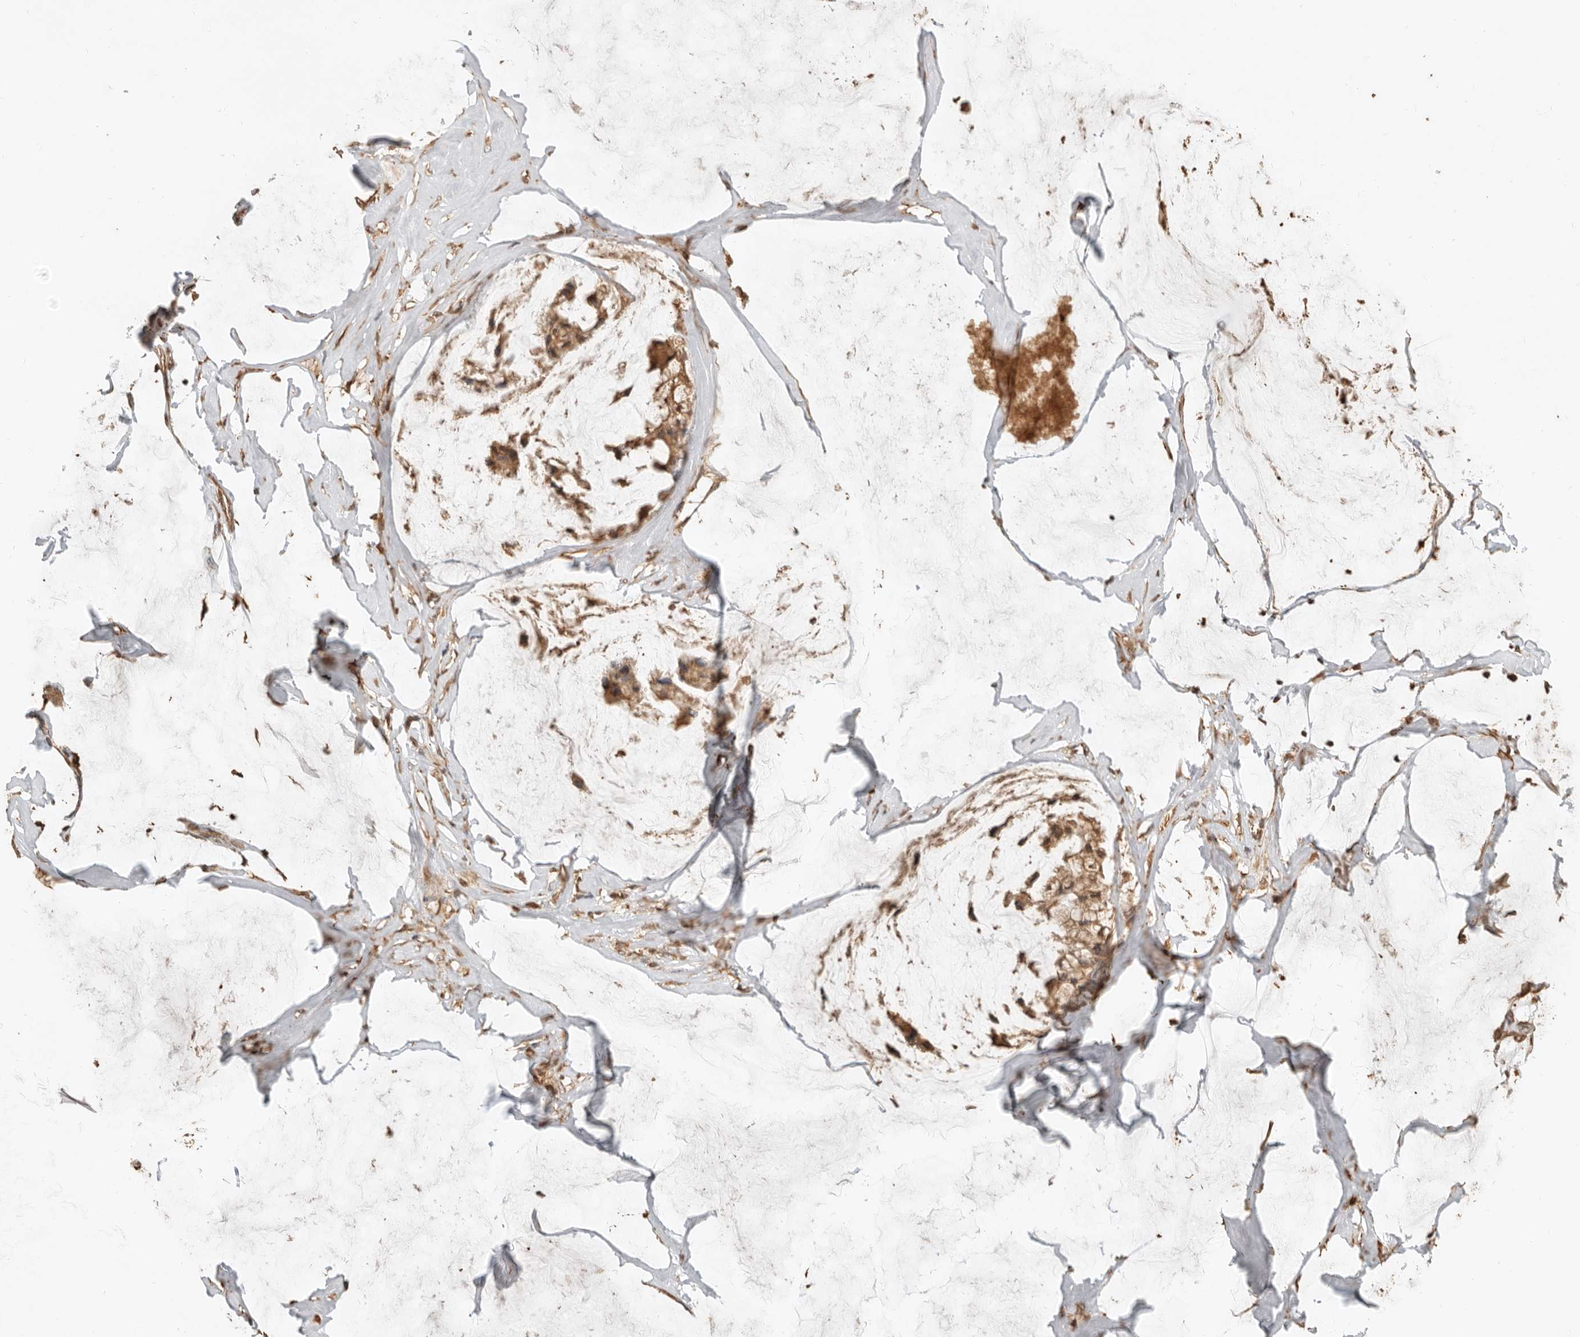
{"staining": {"intensity": "moderate", "quantity": ">75%", "location": "cytoplasmic/membranous"}, "tissue": "ovarian cancer", "cell_type": "Tumor cells", "image_type": "cancer", "snomed": [{"axis": "morphology", "description": "Cystadenocarcinoma, mucinous, NOS"}, {"axis": "topography", "description": "Ovary"}], "caption": "Moderate cytoplasmic/membranous staining for a protein is identified in approximately >75% of tumor cells of ovarian mucinous cystadenocarcinoma using immunohistochemistry.", "gene": "ARHGEF10L", "patient": {"sex": "female", "age": 39}}